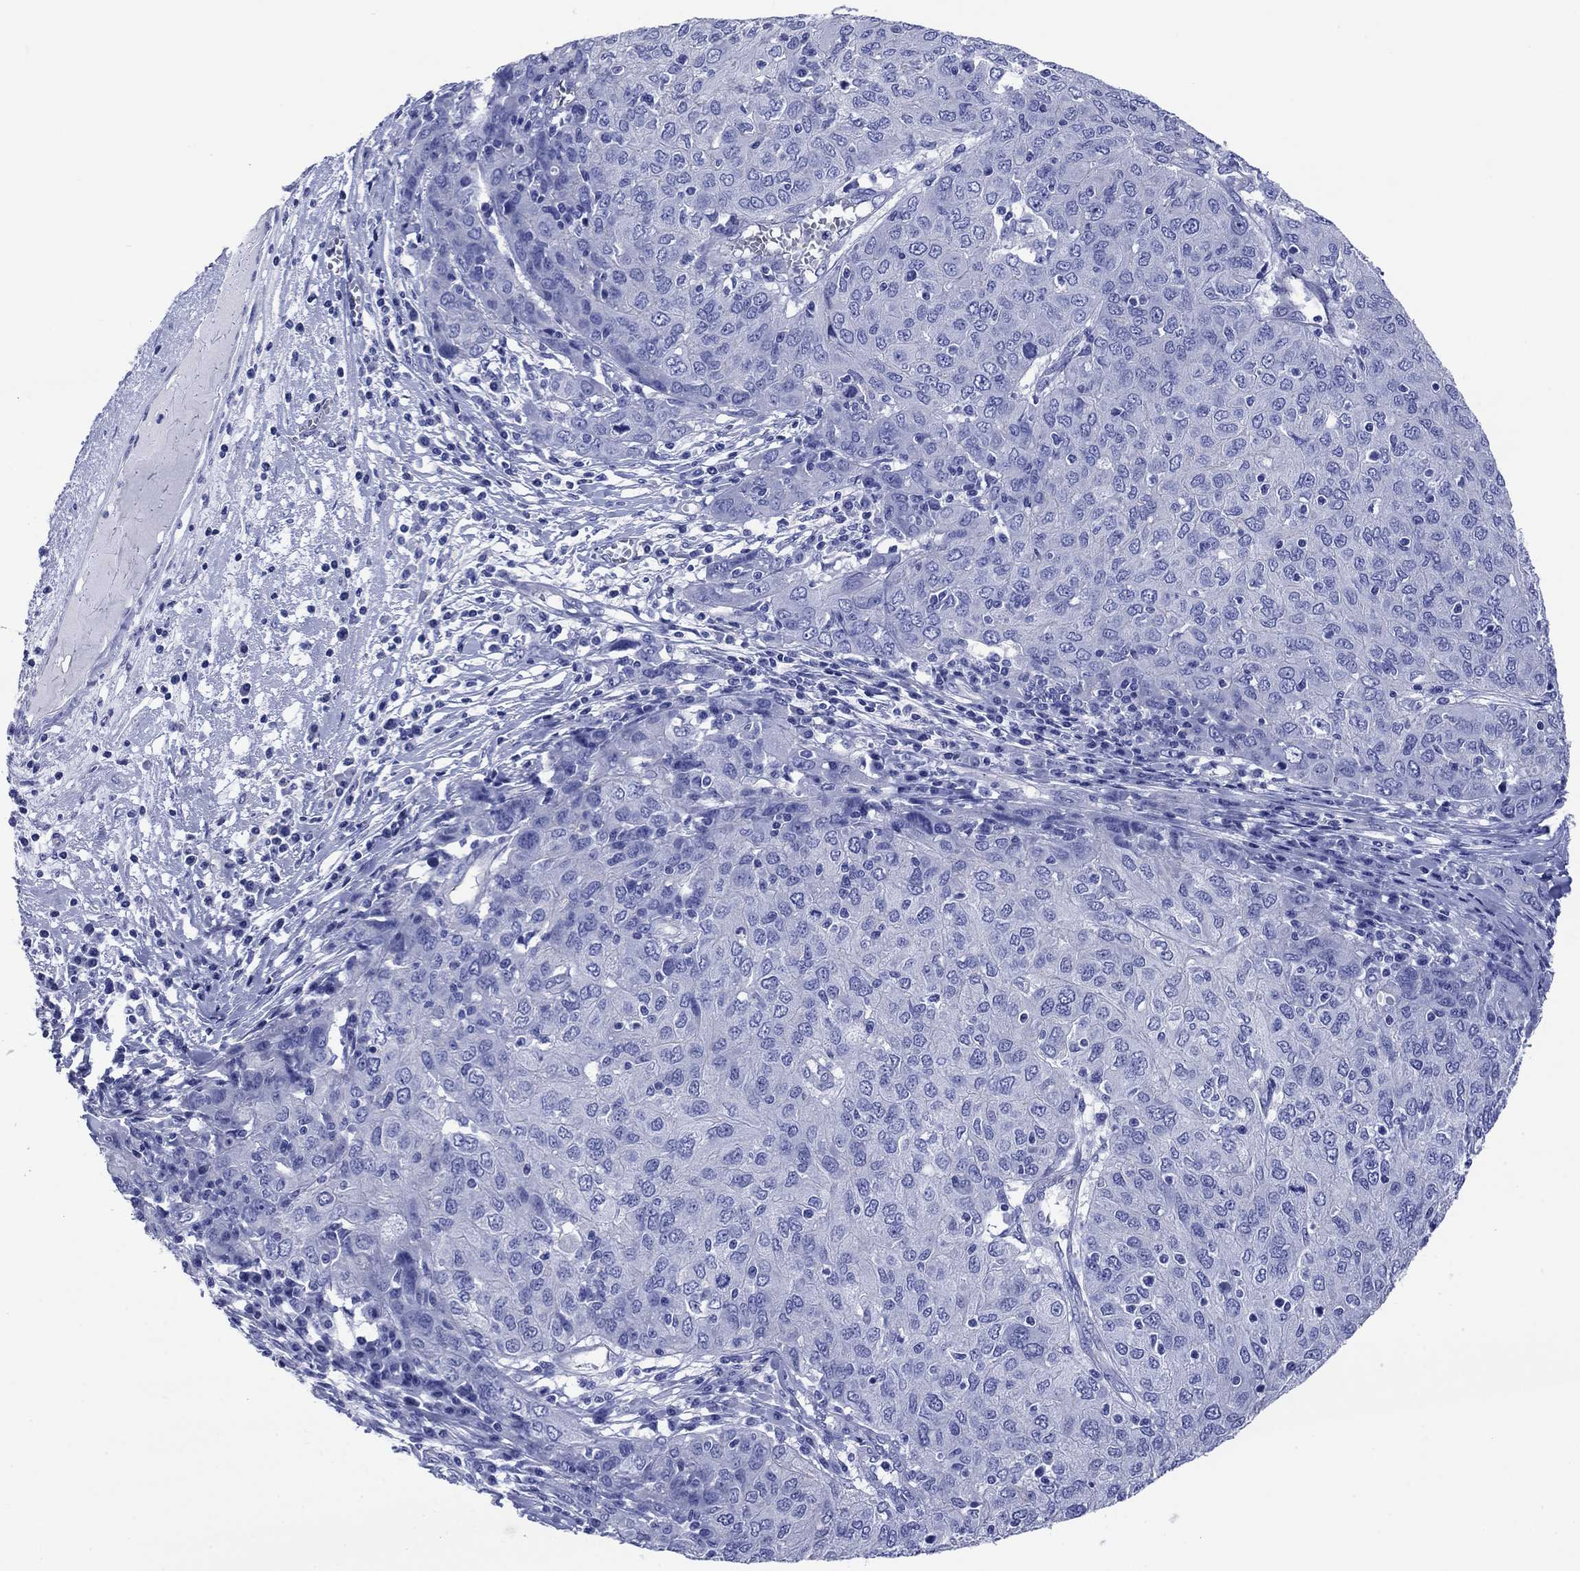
{"staining": {"intensity": "negative", "quantity": "none", "location": "none"}, "tissue": "ovarian cancer", "cell_type": "Tumor cells", "image_type": "cancer", "snomed": [{"axis": "morphology", "description": "Carcinoma, endometroid"}, {"axis": "topography", "description": "Ovary"}], "caption": "Immunohistochemistry of endometroid carcinoma (ovarian) displays no positivity in tumor cells. The staining is performed using DAB brown chromogen with nuclei counter-stained in using hematoxylin.", "gene": "SLC1A2", "patient": {"sex": "female", "age": 50}}